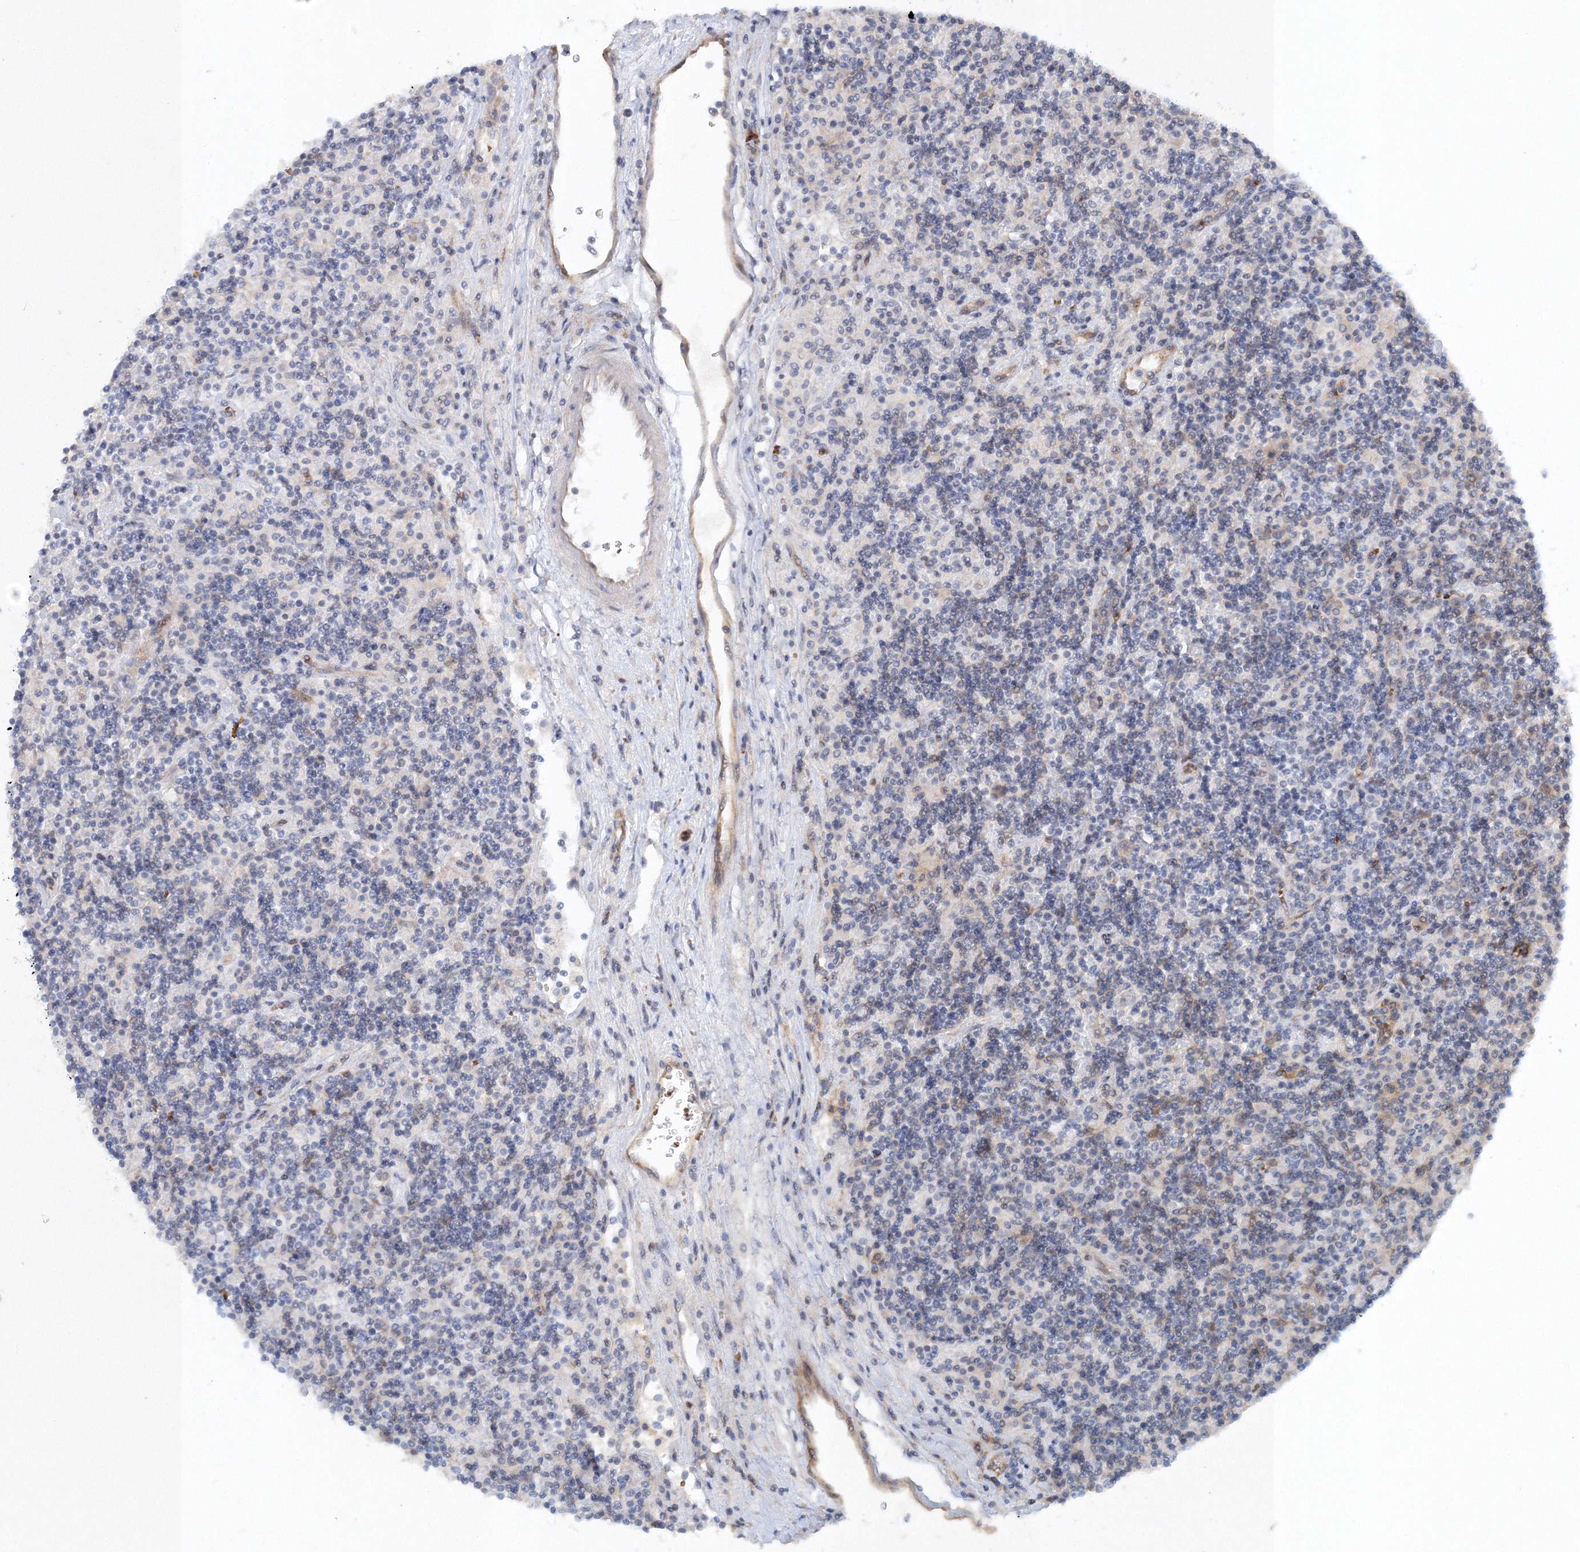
{"staining": {"intensity": "negative", "quantity": "none", "location": "none"}, "tissue": "lymphoma", "cell_type": "Tumor cells", "image_type": "cancer", "snomed": [{"axis": "morphology", "description": "Hodgkin's disease, NOS"}, {"axis": "topography", "description": "Lymph node"}], "caption": "The photomicrograph shows no significant expression in tumor cells of lymphoma. (Stains: DAB immunohistochemistry with hematoxylin counter stain, Microscopy: brightfield microscopy at high magnification).", "gene": "SH3BP5", "patient": {"sex": "male", "age": 70}}